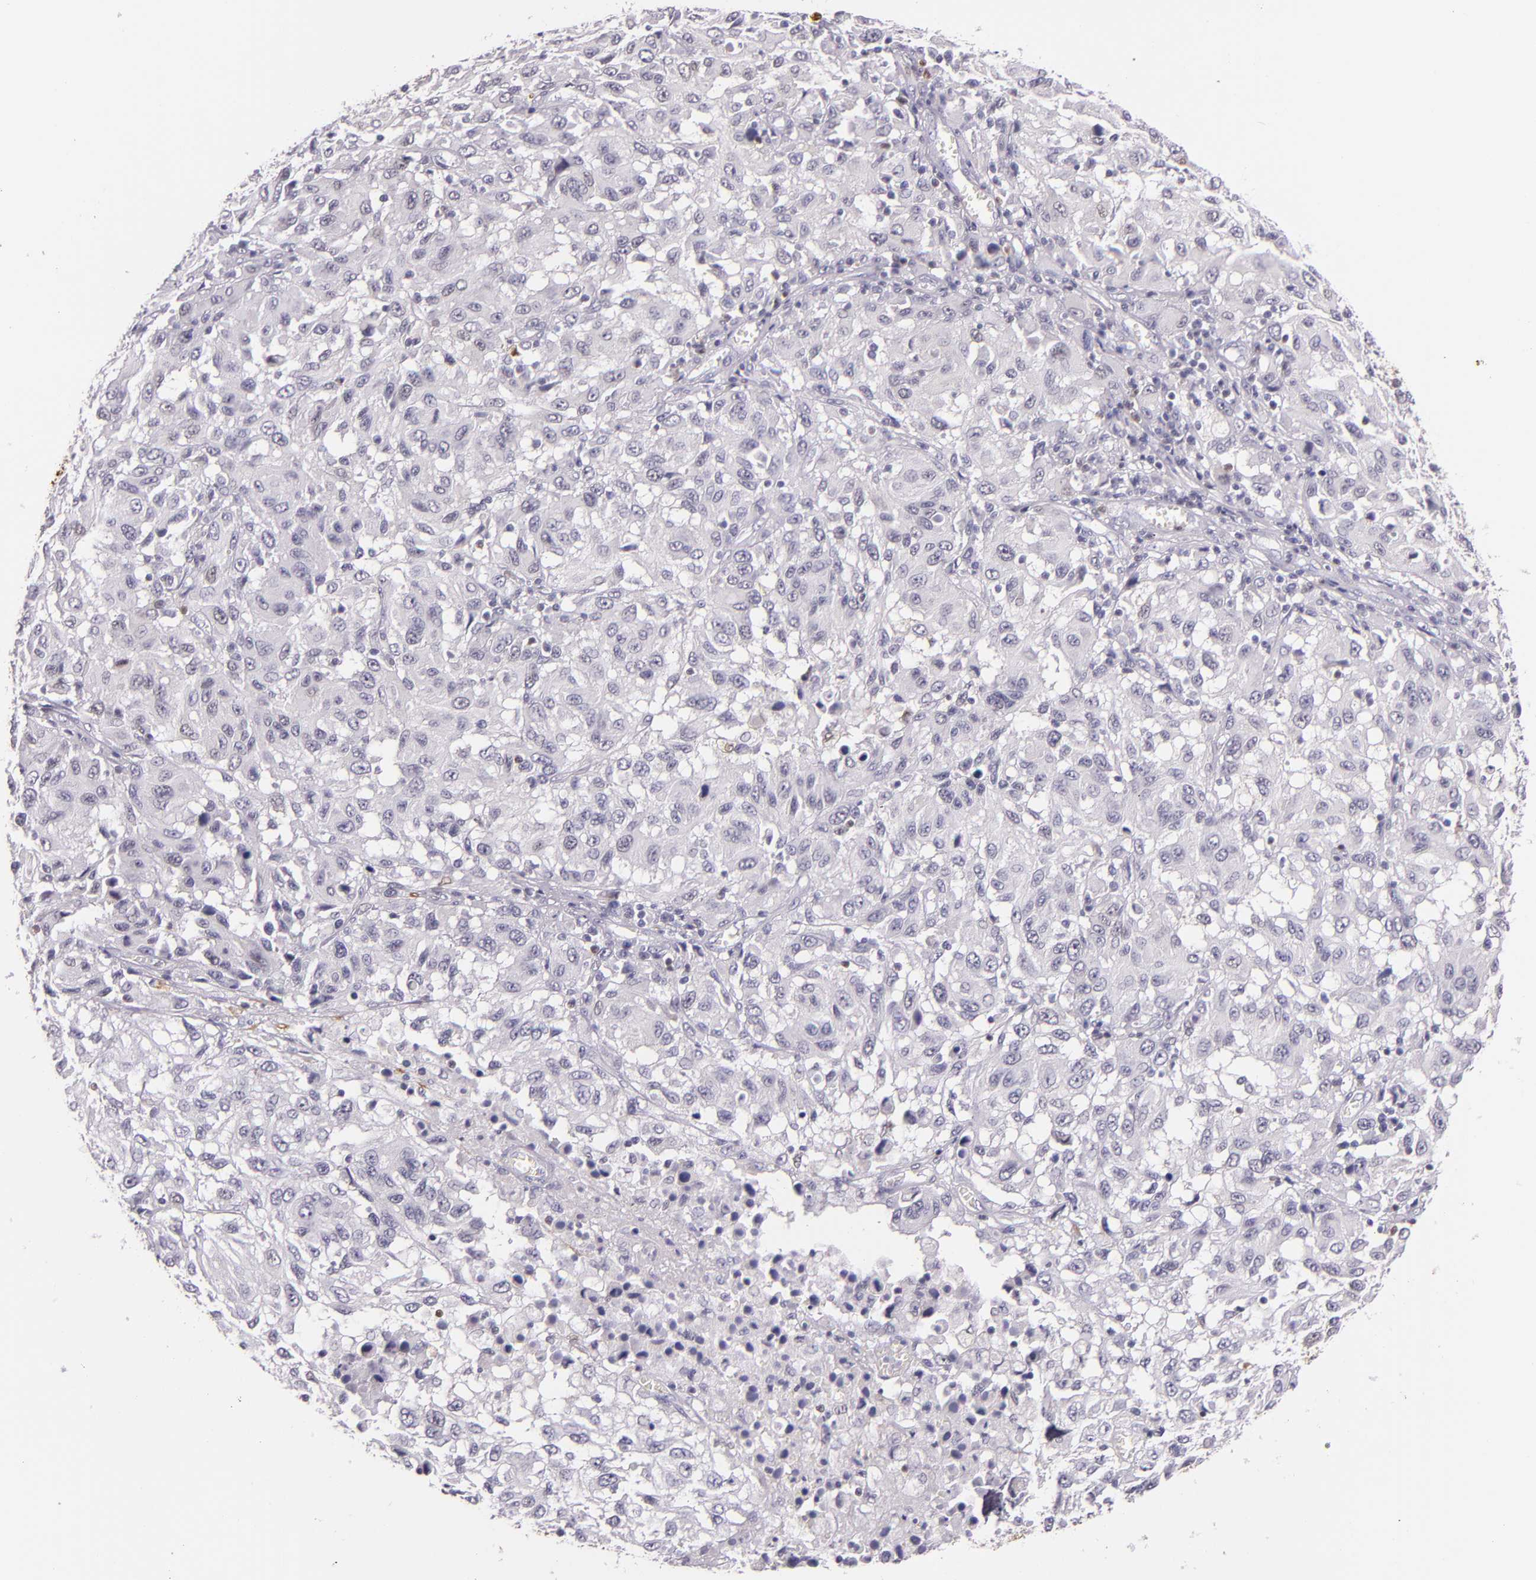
{"staining": {"intensity": "negative", "quantity": "none", "location": "none"}, "tissue": "melanoma", "cell_type": "Tumor cells", "image_type": "cancer", "snomed": [{"axis": "morphology", "description": "Malignant melanoma, NOS"}, {"axis": "topography", "description": "Skin"}], "caption": "High magnification brightfield microscopy of melanoma stained with DAB (3,3'-diaminobenzidine) (brown) and counterstained with hematoxylin (blue): tumor cells show no significant expression.", "gene": "MT1A", "patient": {"sex": "female", "age": 77}}